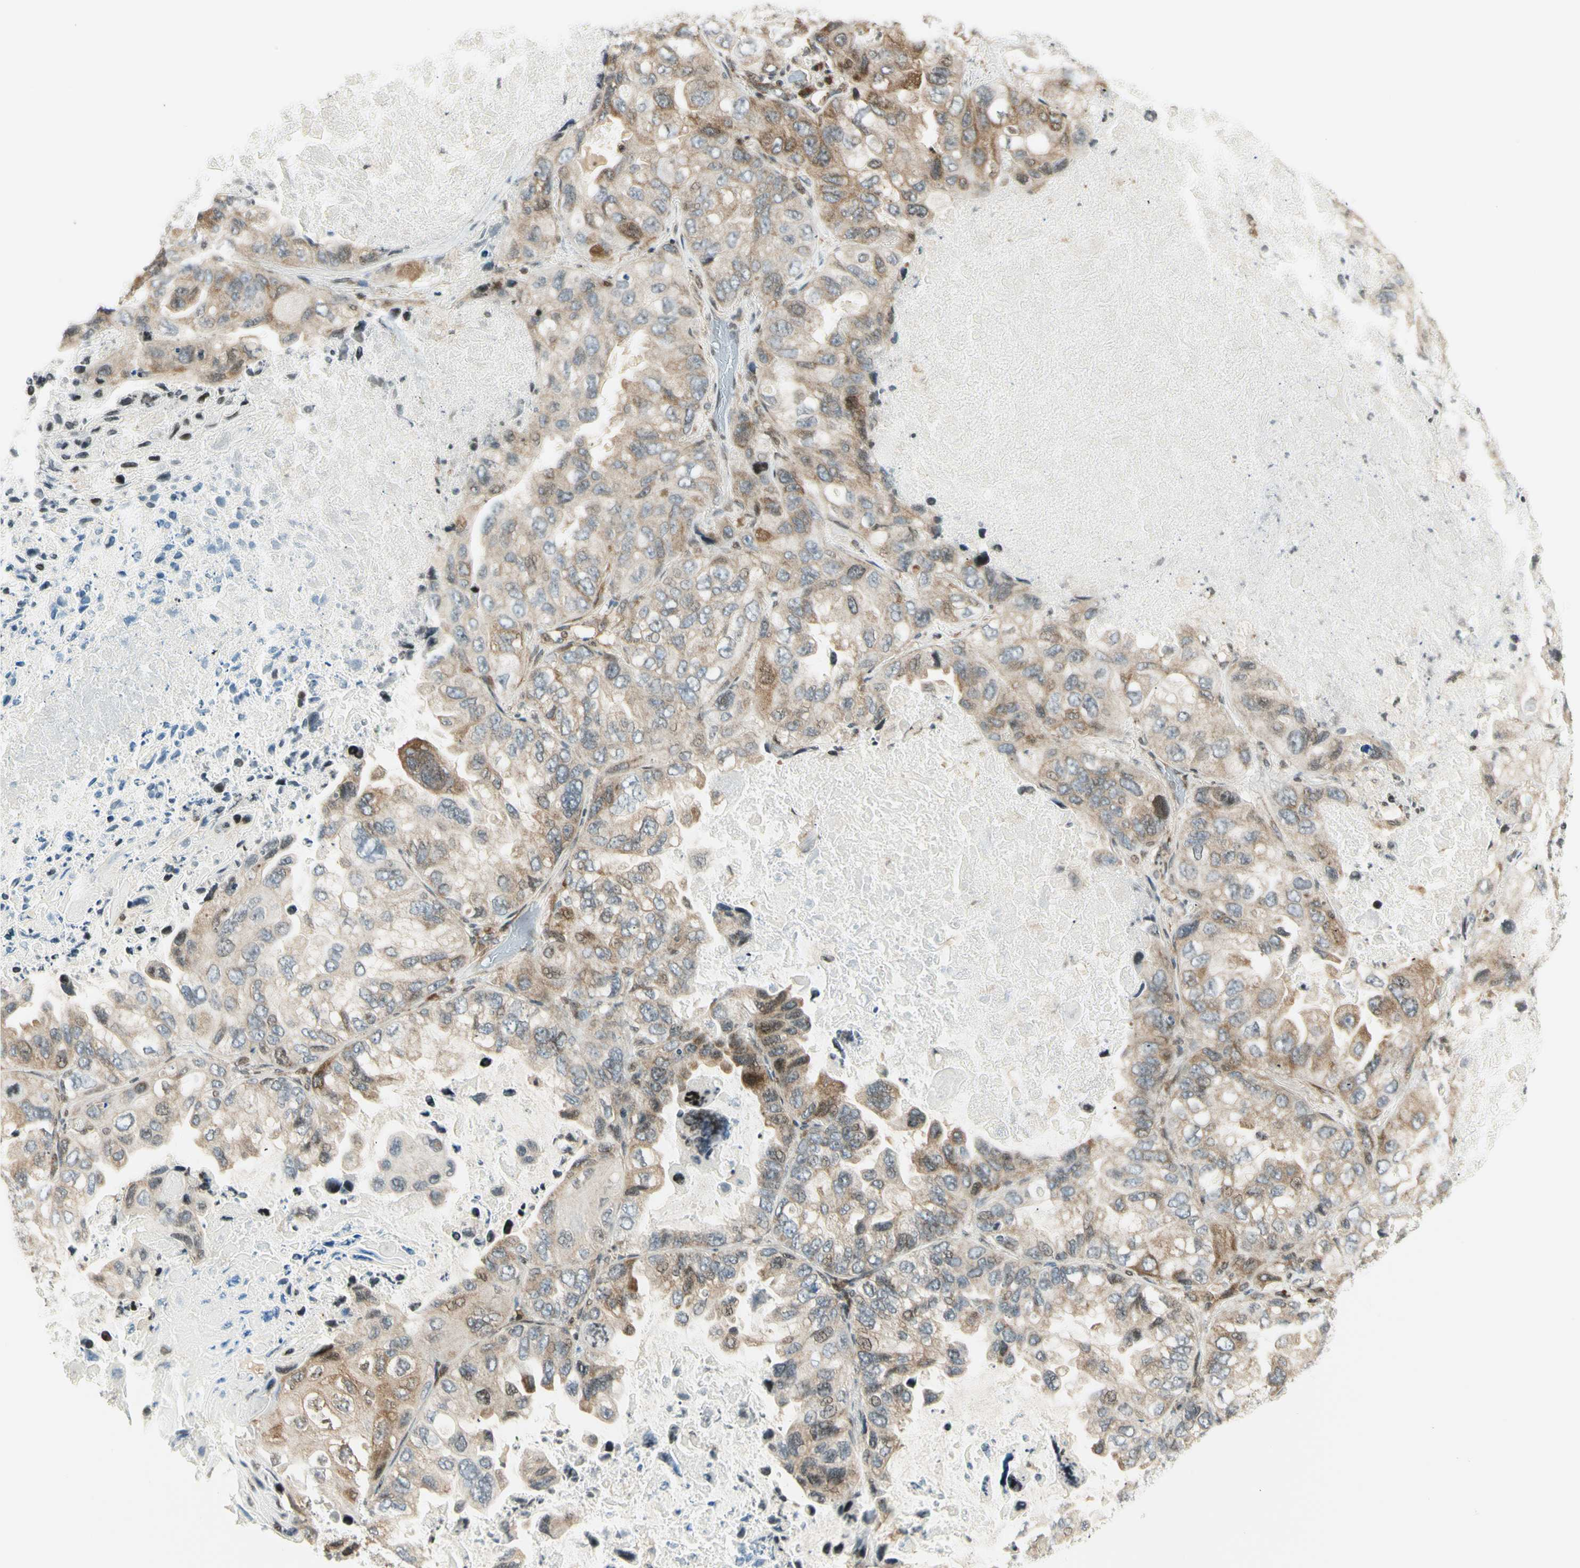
{"staining": {"intensity": "weak", "quantity": ">75%", "location": "cytoplasmic/membranous"}, "tissue": "lung cancer", "cell_type": "Tumor cells", "image_type": "cancer", "snomed": [{"axis": "morphology", "description": "Squamous cell carcinoma, NOS"}, {"axis": "topography", "description": "Lung"}], "caption": "The micrograph reveals staining of lung cancer, revealing weak cytoplasmic/membranous protein positivity (brown color) within tumor cells.", "gene": "TPT1", "patient": {"sex": "female", "age": 73}}